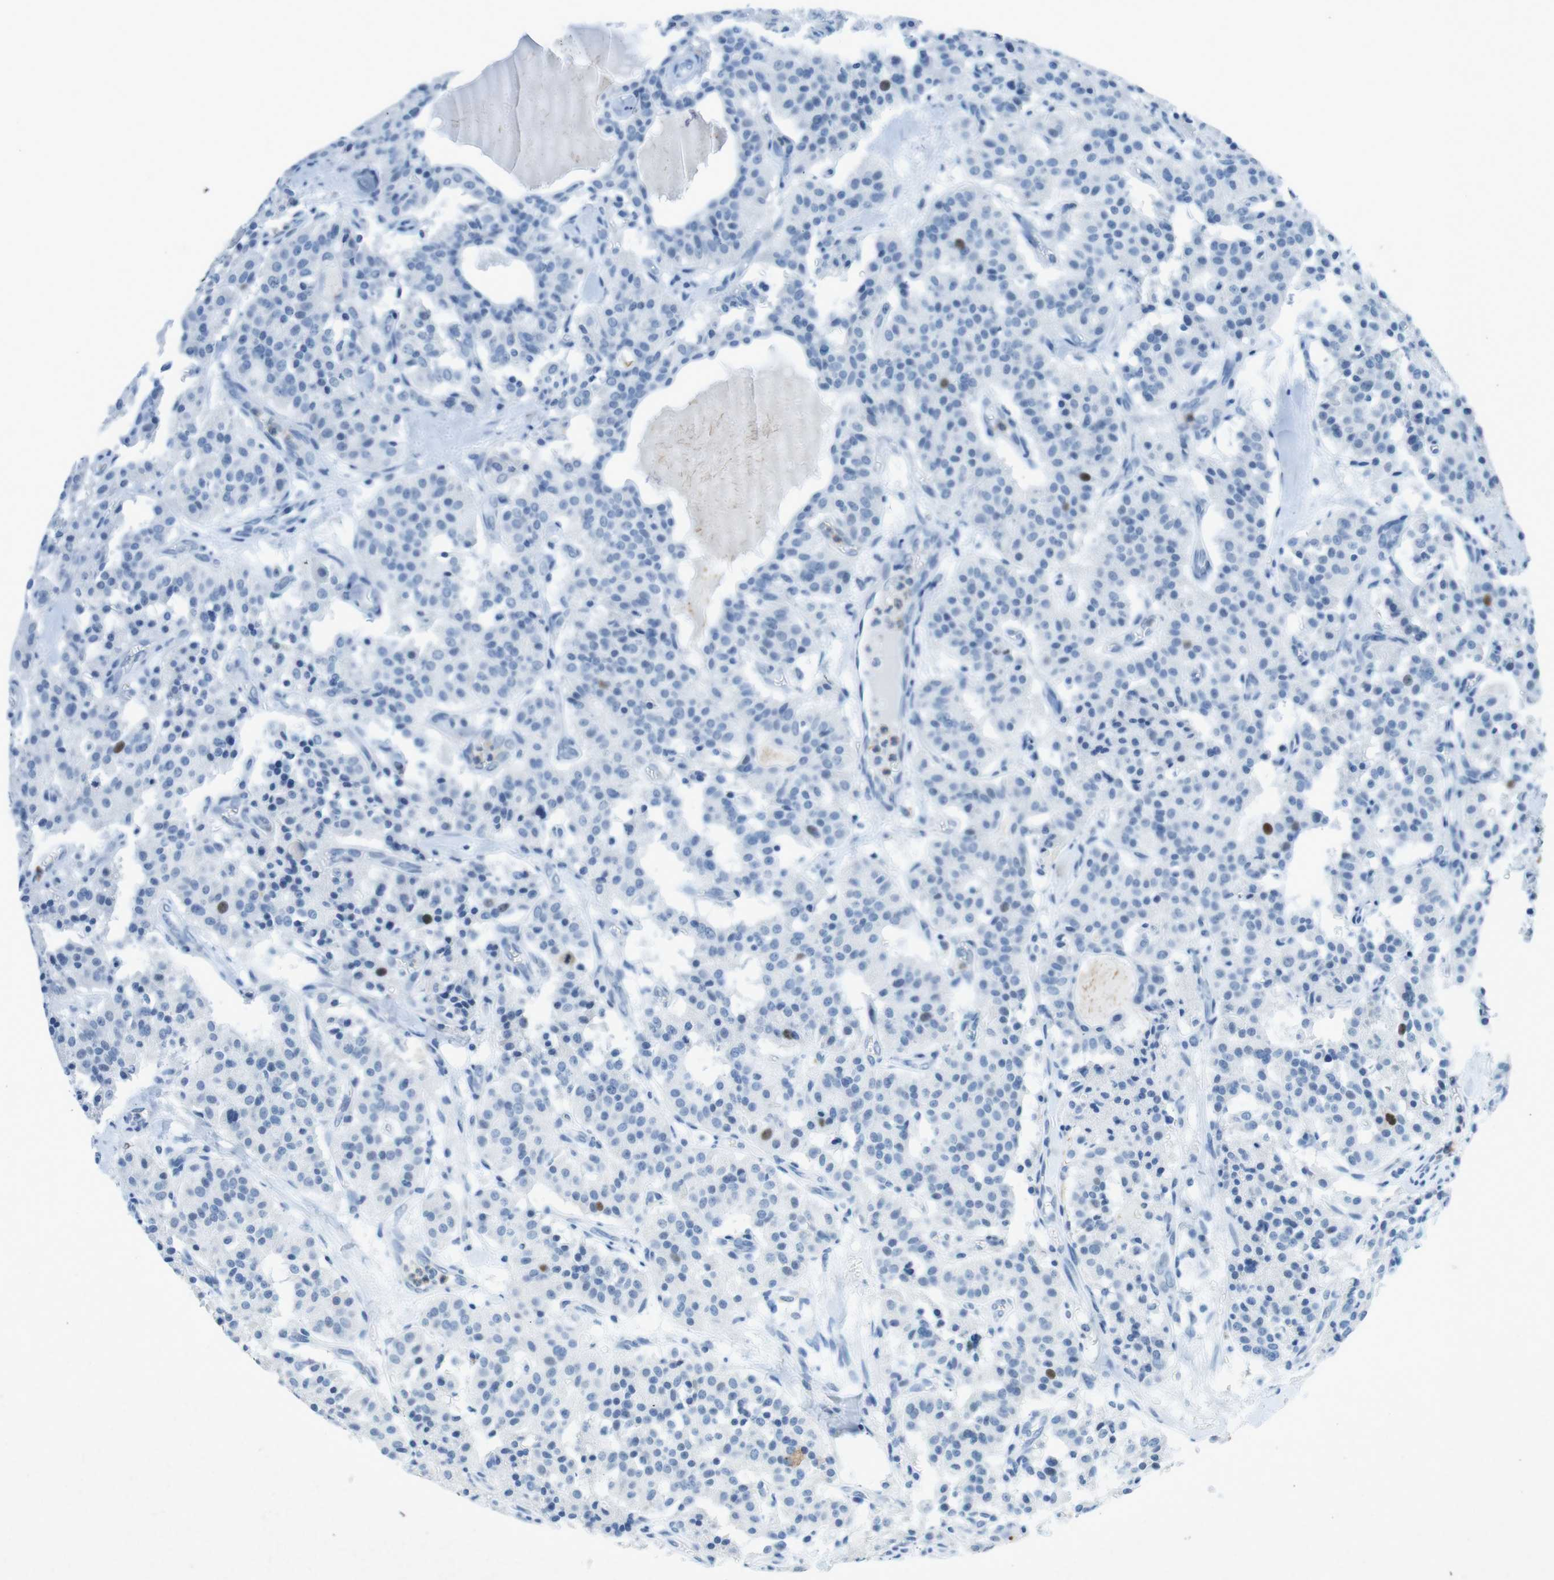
{"staining": {"intensity": "moderate", "quantity": "<25%", "location": "nuclear"}, "tissue": "carcinoid", "cell_type": "Tumor cells", "image_type": "cancer", "snomed": [{"axis": "morphology", "description": "Carcinoid, malignant, NOS"}, {"axis": "topography", "description": "Lung"}], "caption": "Immunohistochemistry (IHC) of human carcinoid exhibits low levels of moderate nuclear positivity in about <25% of tumor cells.", "gene": "CTAG1B", "patient": {"sex": "male", "age": 30}}